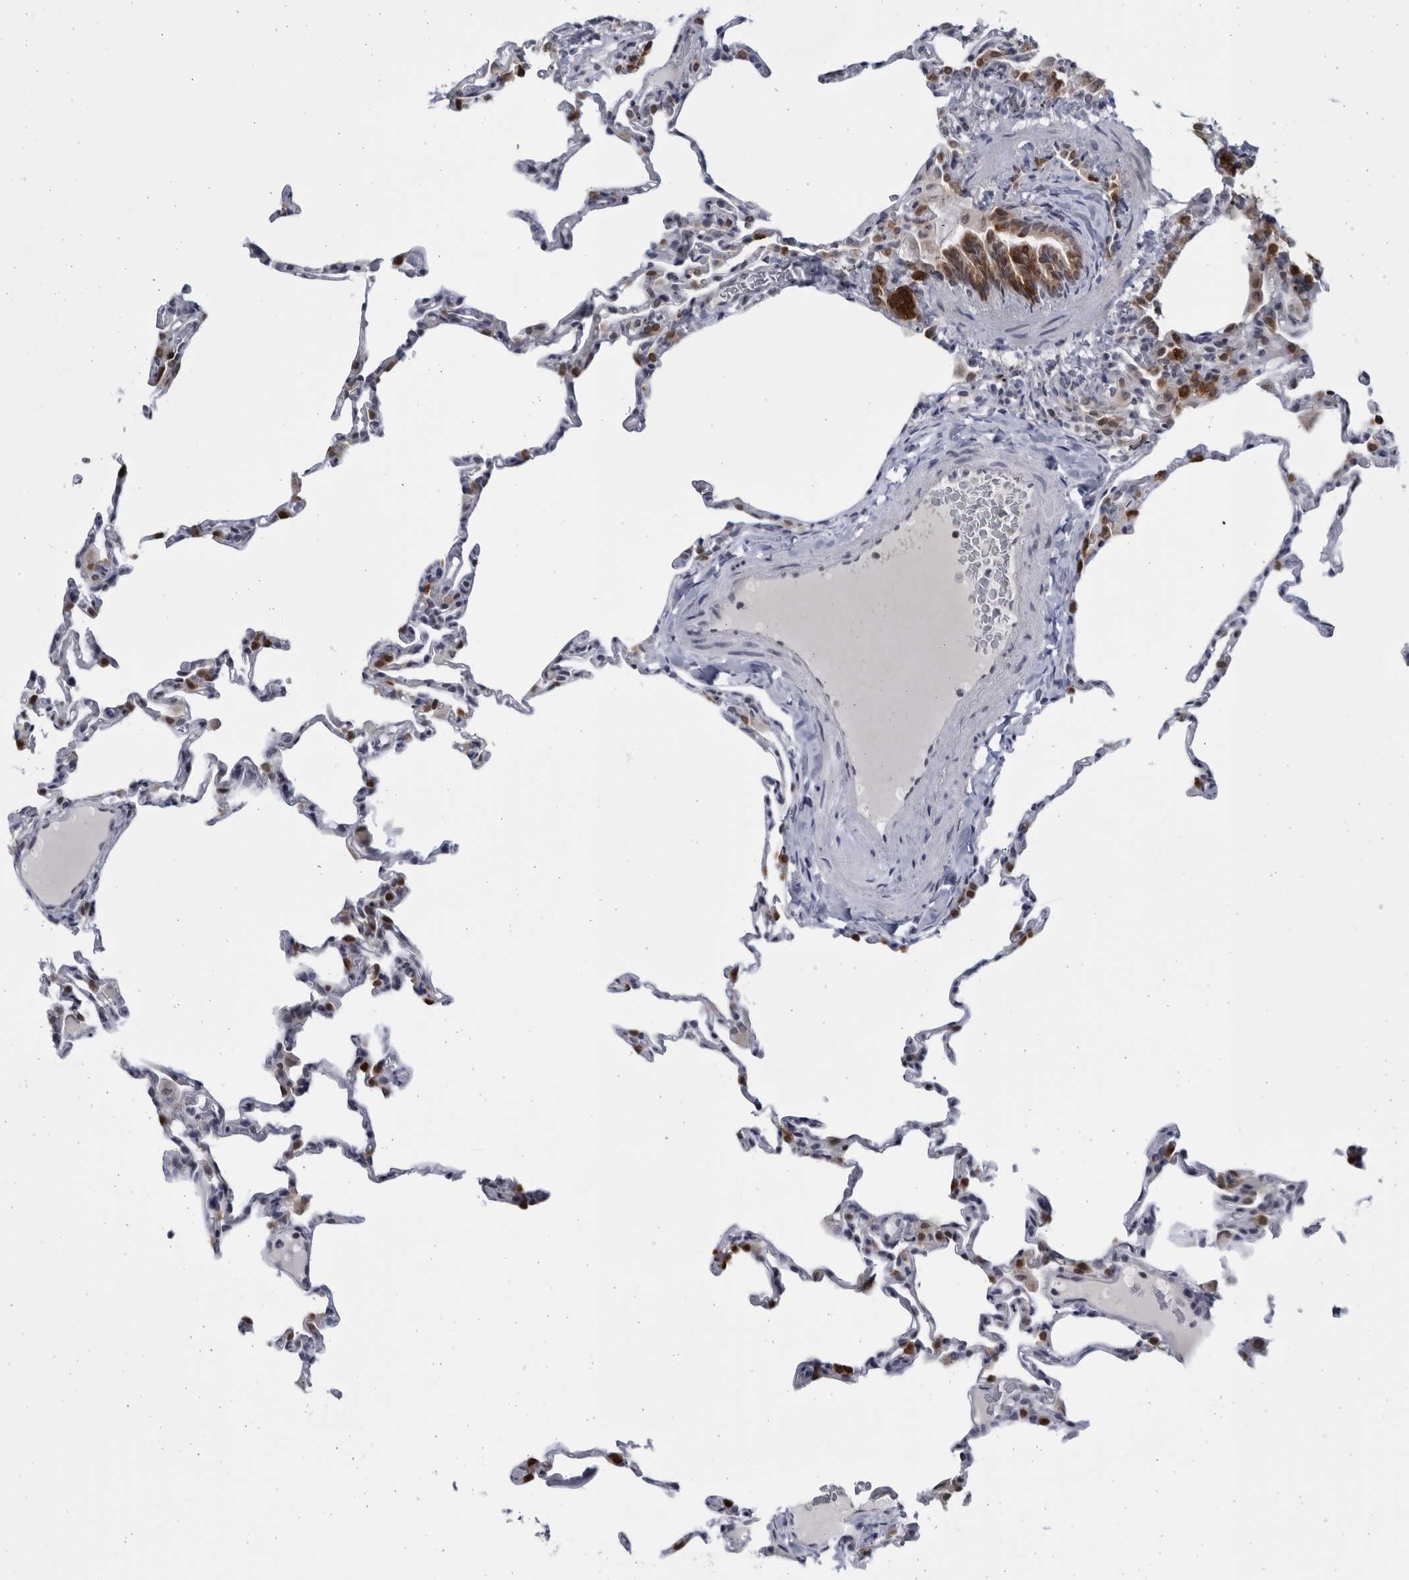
{"staining": {"intensity": "strong", "quantity": "25%-75%", "location": "cytoplasmic/membranous"}, "tissue": "lung", "cell_type": "Alveolar cells", "image_type": "normal", "snomed": [{"axis": "morphology", "description": "Normal tissue, NOS"}, {"axis": "topography", "description": "Lung"}], "caption": "A brown stain shows strong cytoplasmic/membranous positivity of a protein in alveolar cells of unremarkable human lung.", "gene": "SLC25A22", "patient": {"sex": "male", "age": 20}}